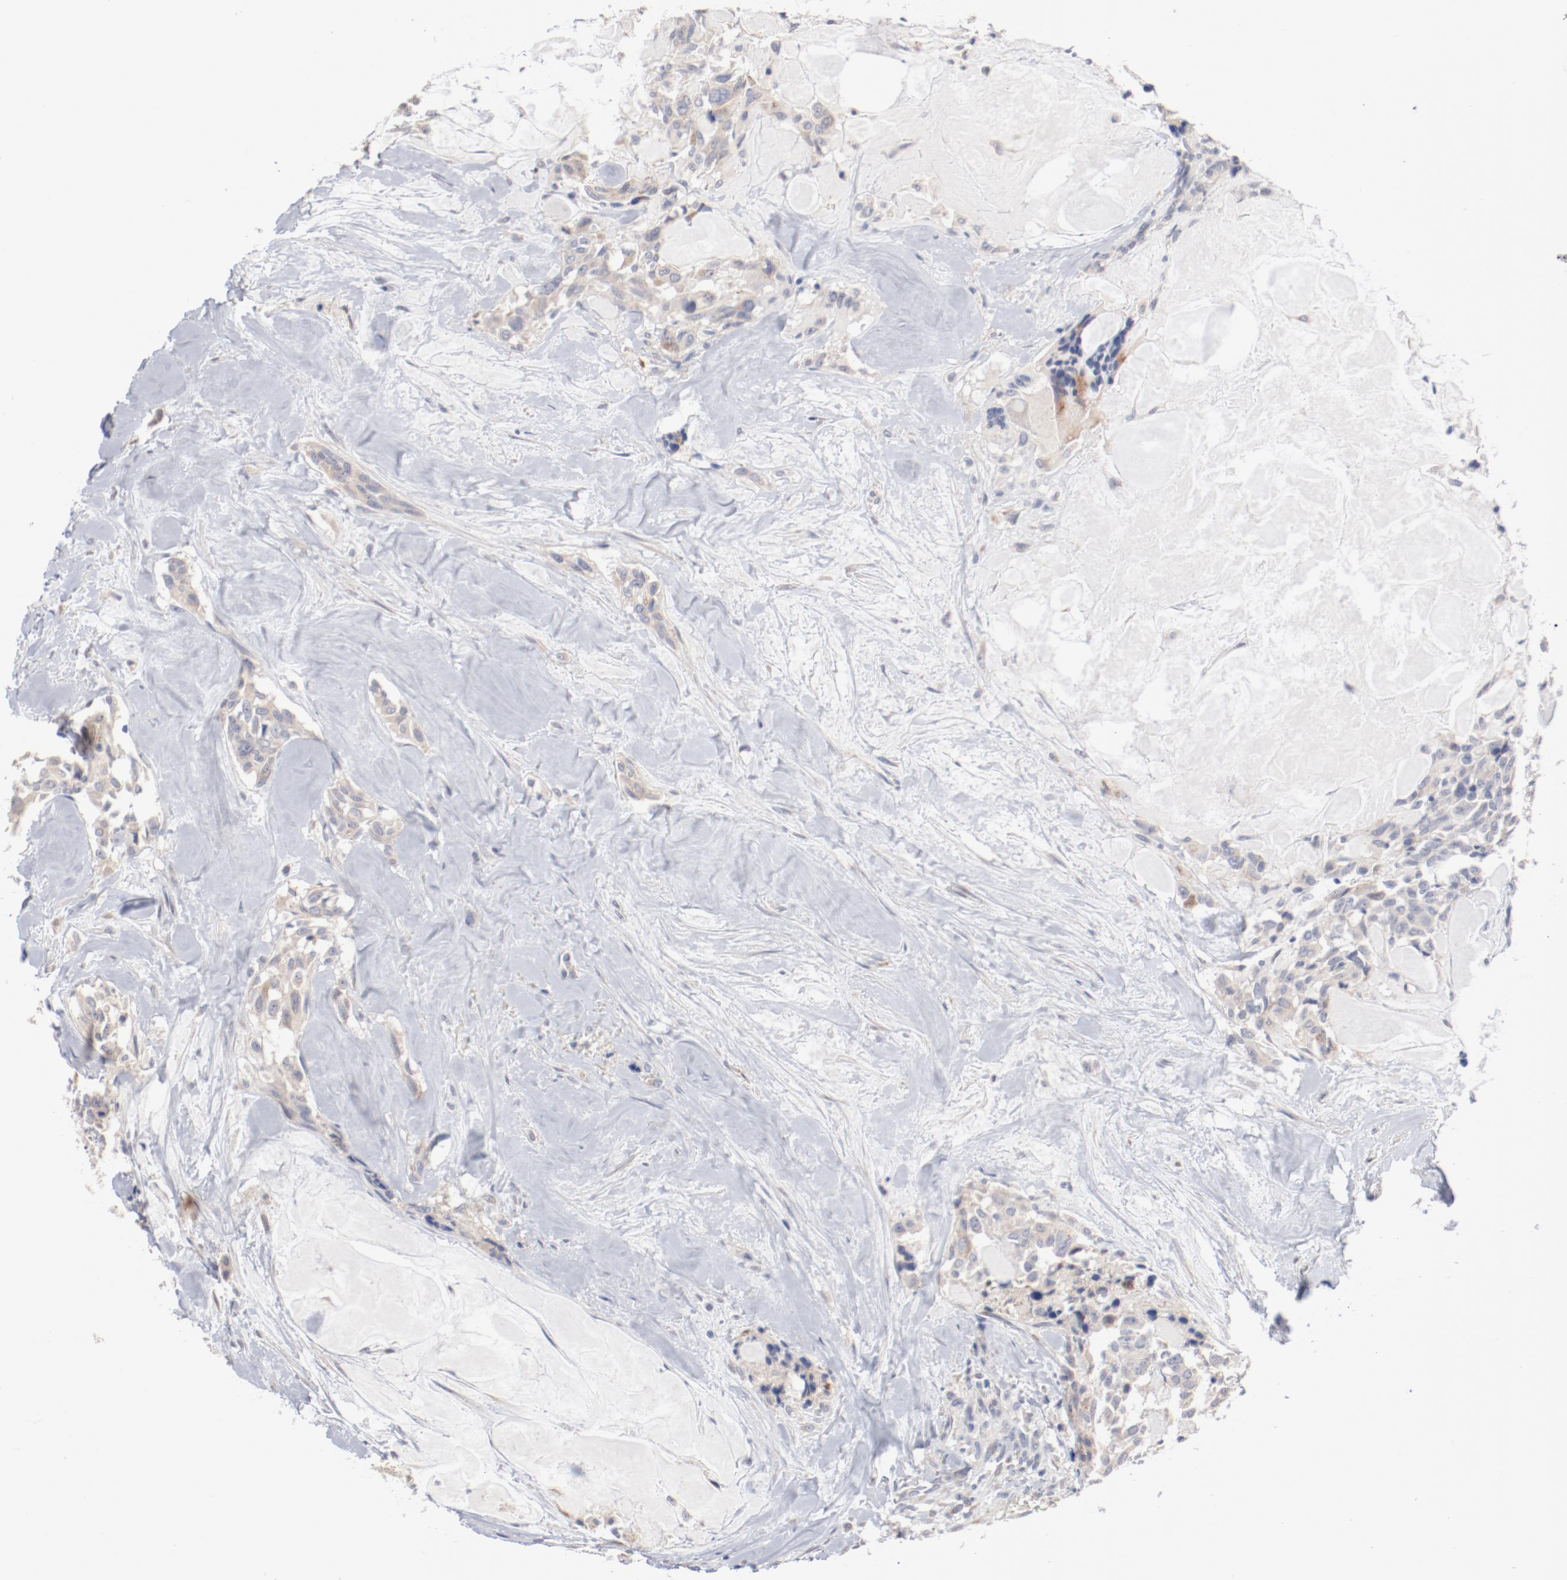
{"staining": {"intensity": "weak", "quantity": ">75%", "location": "cytoplasmic/membranous"}, "tissue": "thyroid cancer", "cell_type": "Tumor cells", "image_type": "cancer", "snomed": [{"axis": "morphology", "description": "Carcinoma, NOS"}, {"axis": "morphology", "description": "Carcinoid, malignant, NOS"}, {"axis": "topography", "description": "Thyroid gland"}], "caption": "Protein staining of carcinoma (thyroid) tissue exhibits weak cytoplasmic/membranous expression in approximately >75% of tumor cells.", "gene": "AK7", "patient": {"sex": "male", "age": 33}}